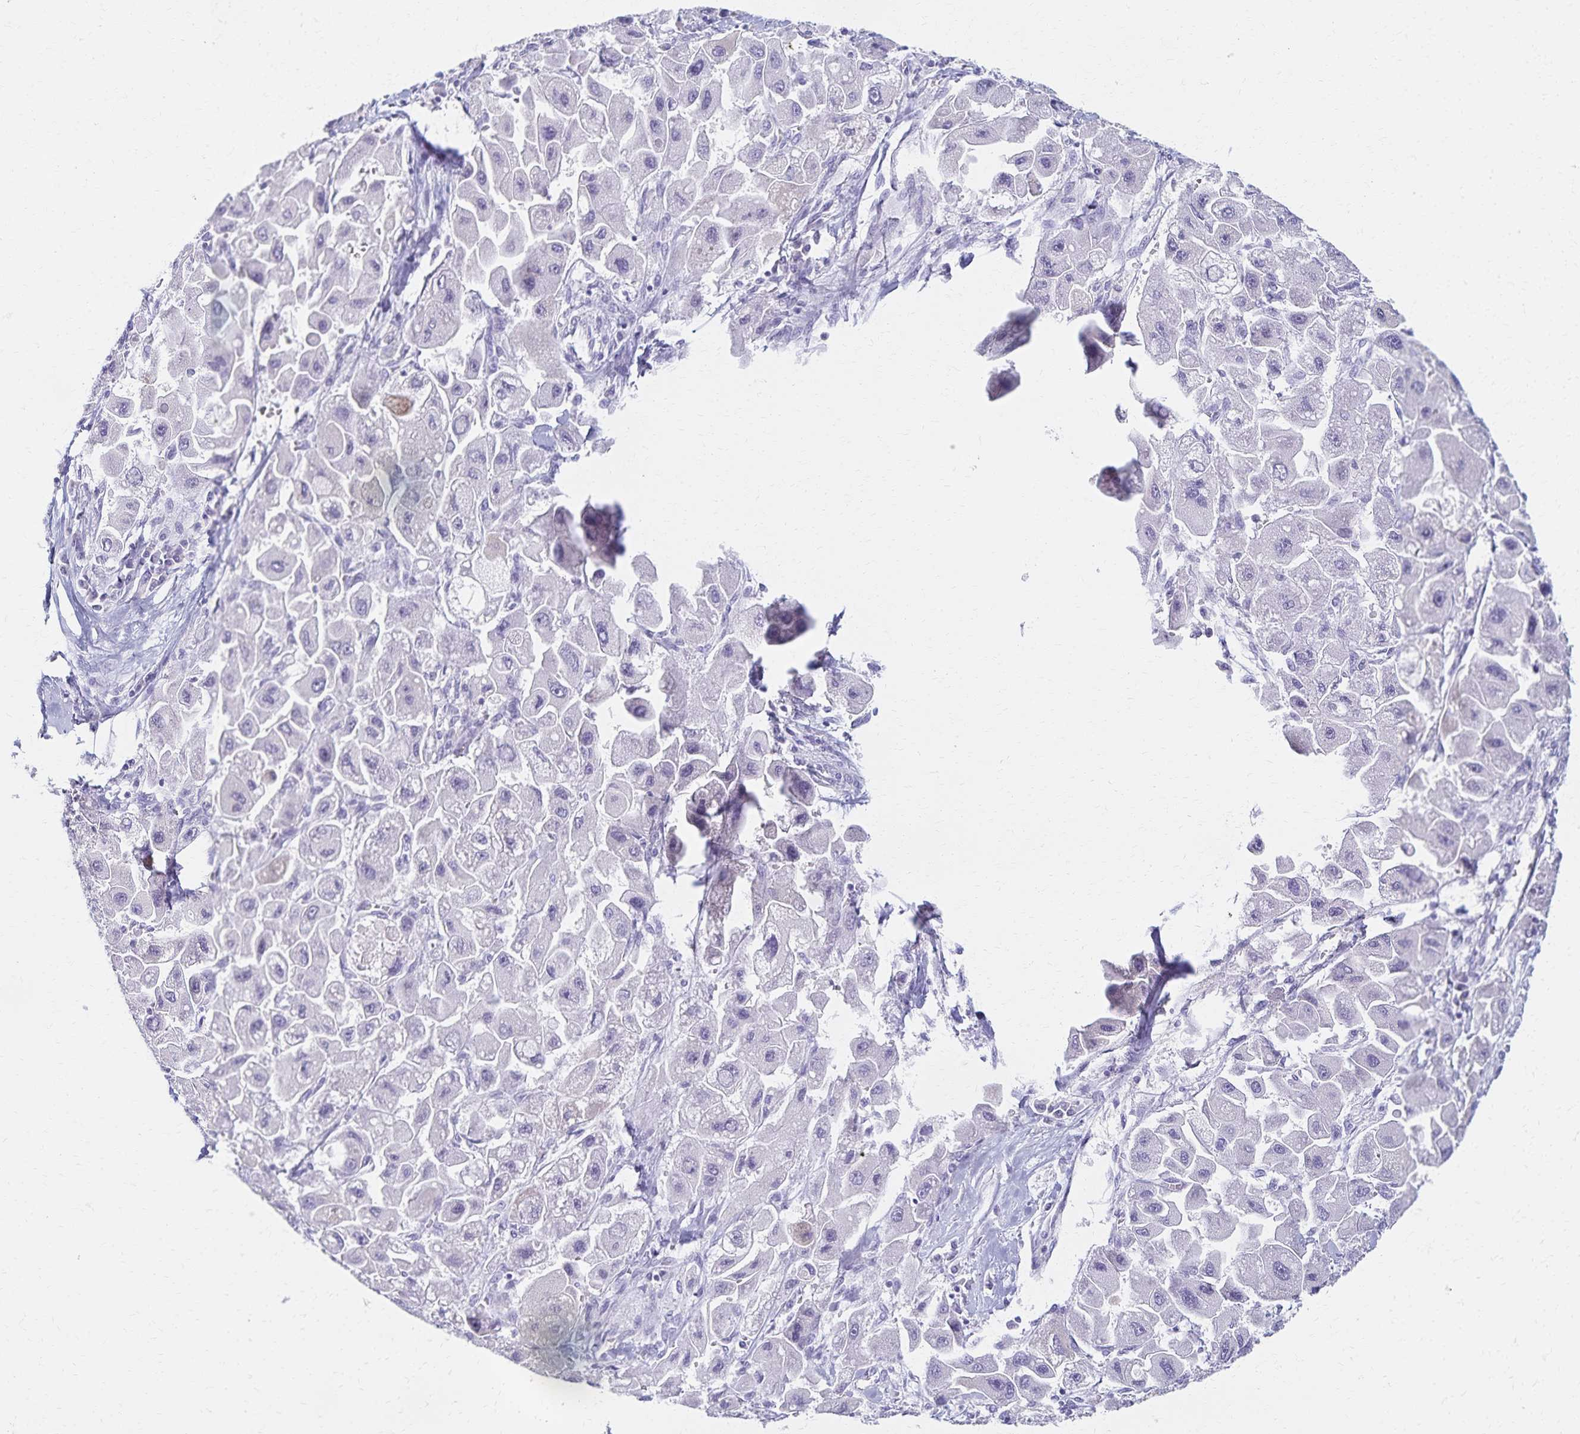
{"staining": {"intensity": "negative", "quantity": "none", "location": "none"}, "tissue": "liver cancer", "cell_type": "Tumor cells", "image_type": "cancer", "snomed": [{"axis": "morphology", "description": "Carcinoma, Hepatocellular, NOS"}, {"axis": "topography", "description": "Liver"}], "caption": "Histopathology image shows no protein staining in tumor cells of liver cancer tissue.", "gene": "C2orf50", "patient": {"sex": "male", "age": 24}}